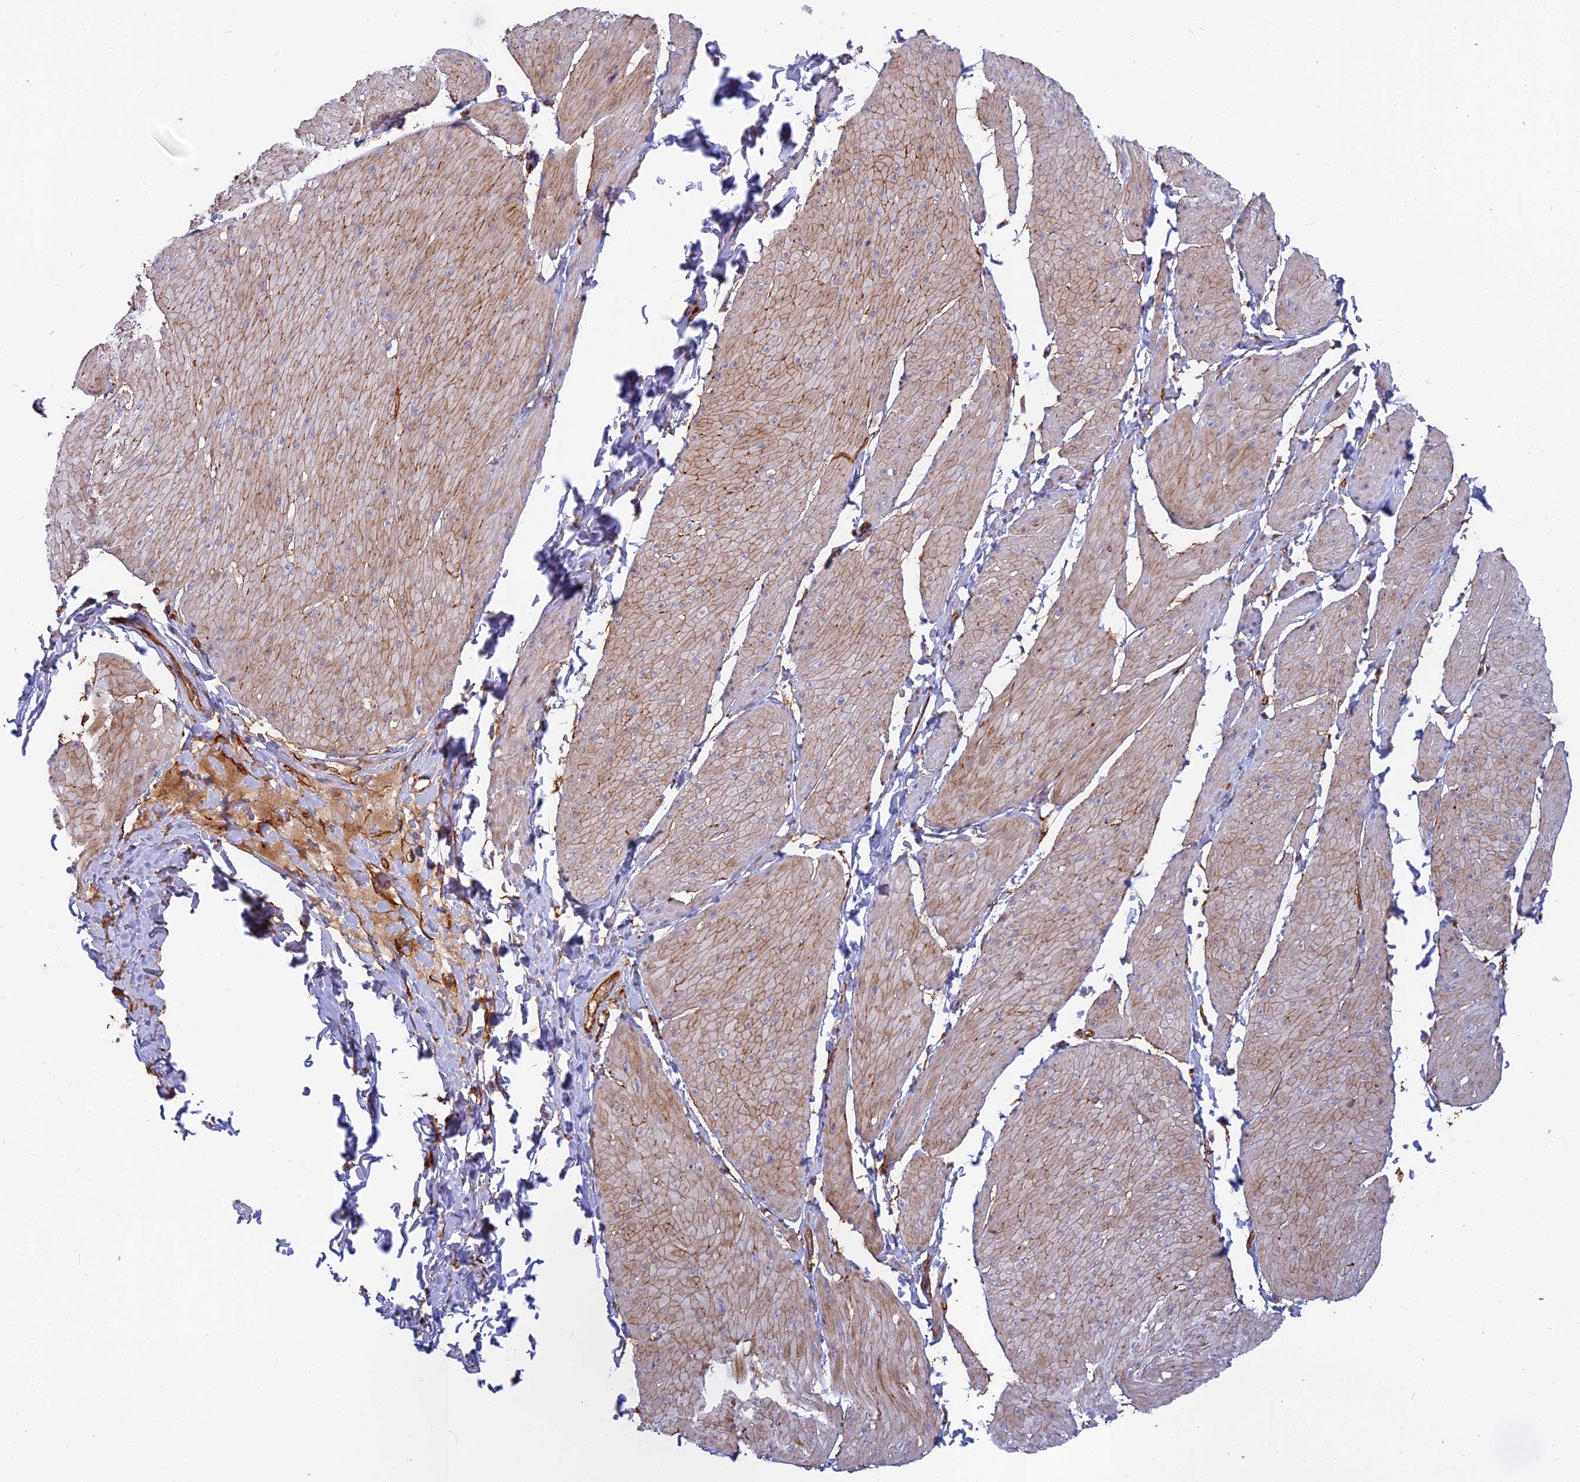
{"staining": {"intensity": "weak", "quantity": "25%-75%", "location": "cytoplasmic/membranous"}, "tissue": "smooth muscle", "cell_type": "Smooth muscle cells", "image_type": "normal", "snomed": [{"axis": "morphology", "description": "Urothelial carcinoma, High grade"}, {"axis": "topography", "description": "Urinary bladder"}], "caption": "Immunohistochemical staining of benign smooth muscle demonstrates low levels of weak cytoplasmic/membranous staining in approximately 25%-75% of smooth muscle cells. (DAB (3,3'-diaminobenzidine) IHC, brown staining for protein, blue staining for nuclei).", "gene": "CNBD2", "patient": {"sex": "male", "age": 46}}